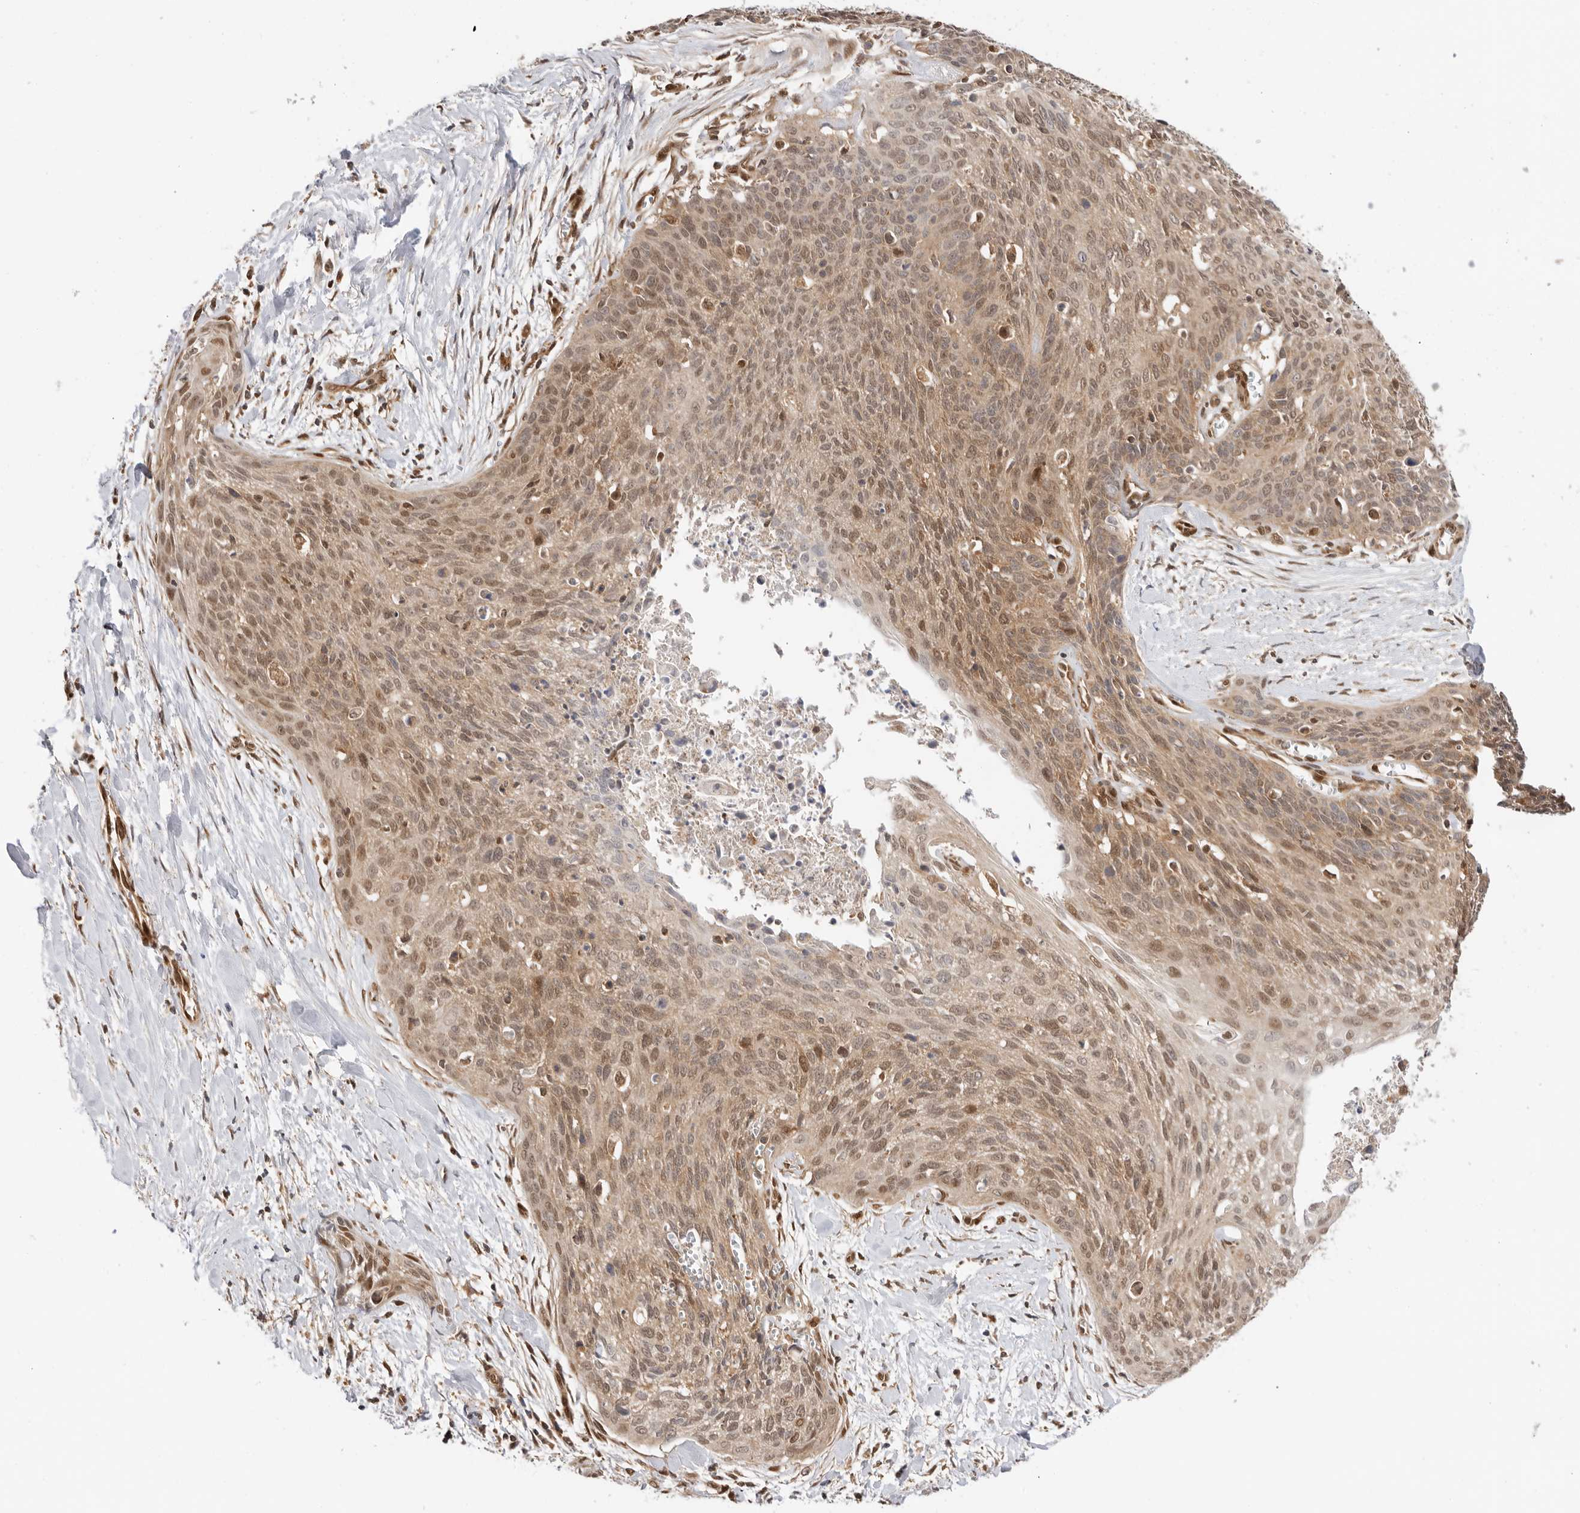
{"staining": {"intensity": "moderate", "quantity": "25%-75%", "location": "cytoplasmic/membranous,nuclear"}, "tissue": "cervical cancer", "cell_type": "Tumor cells", "image_type": "cancer", "snomed": [{"axis": "morphology", "description": "Squamous cell carcinoma, NOS"}, {"axis": "topography", "description": "Cervix"}], "caption": "Brown immunohistochemical staining in squamous cell carcinoma (cervical) reveals moderate cytoplasmic/membranous and nuclear staining in about 25%-75% of tumor cells. Nuclei are stained in blue.", "gene": "DCAF8", "patient": {"sex": "female", "age": 55}}